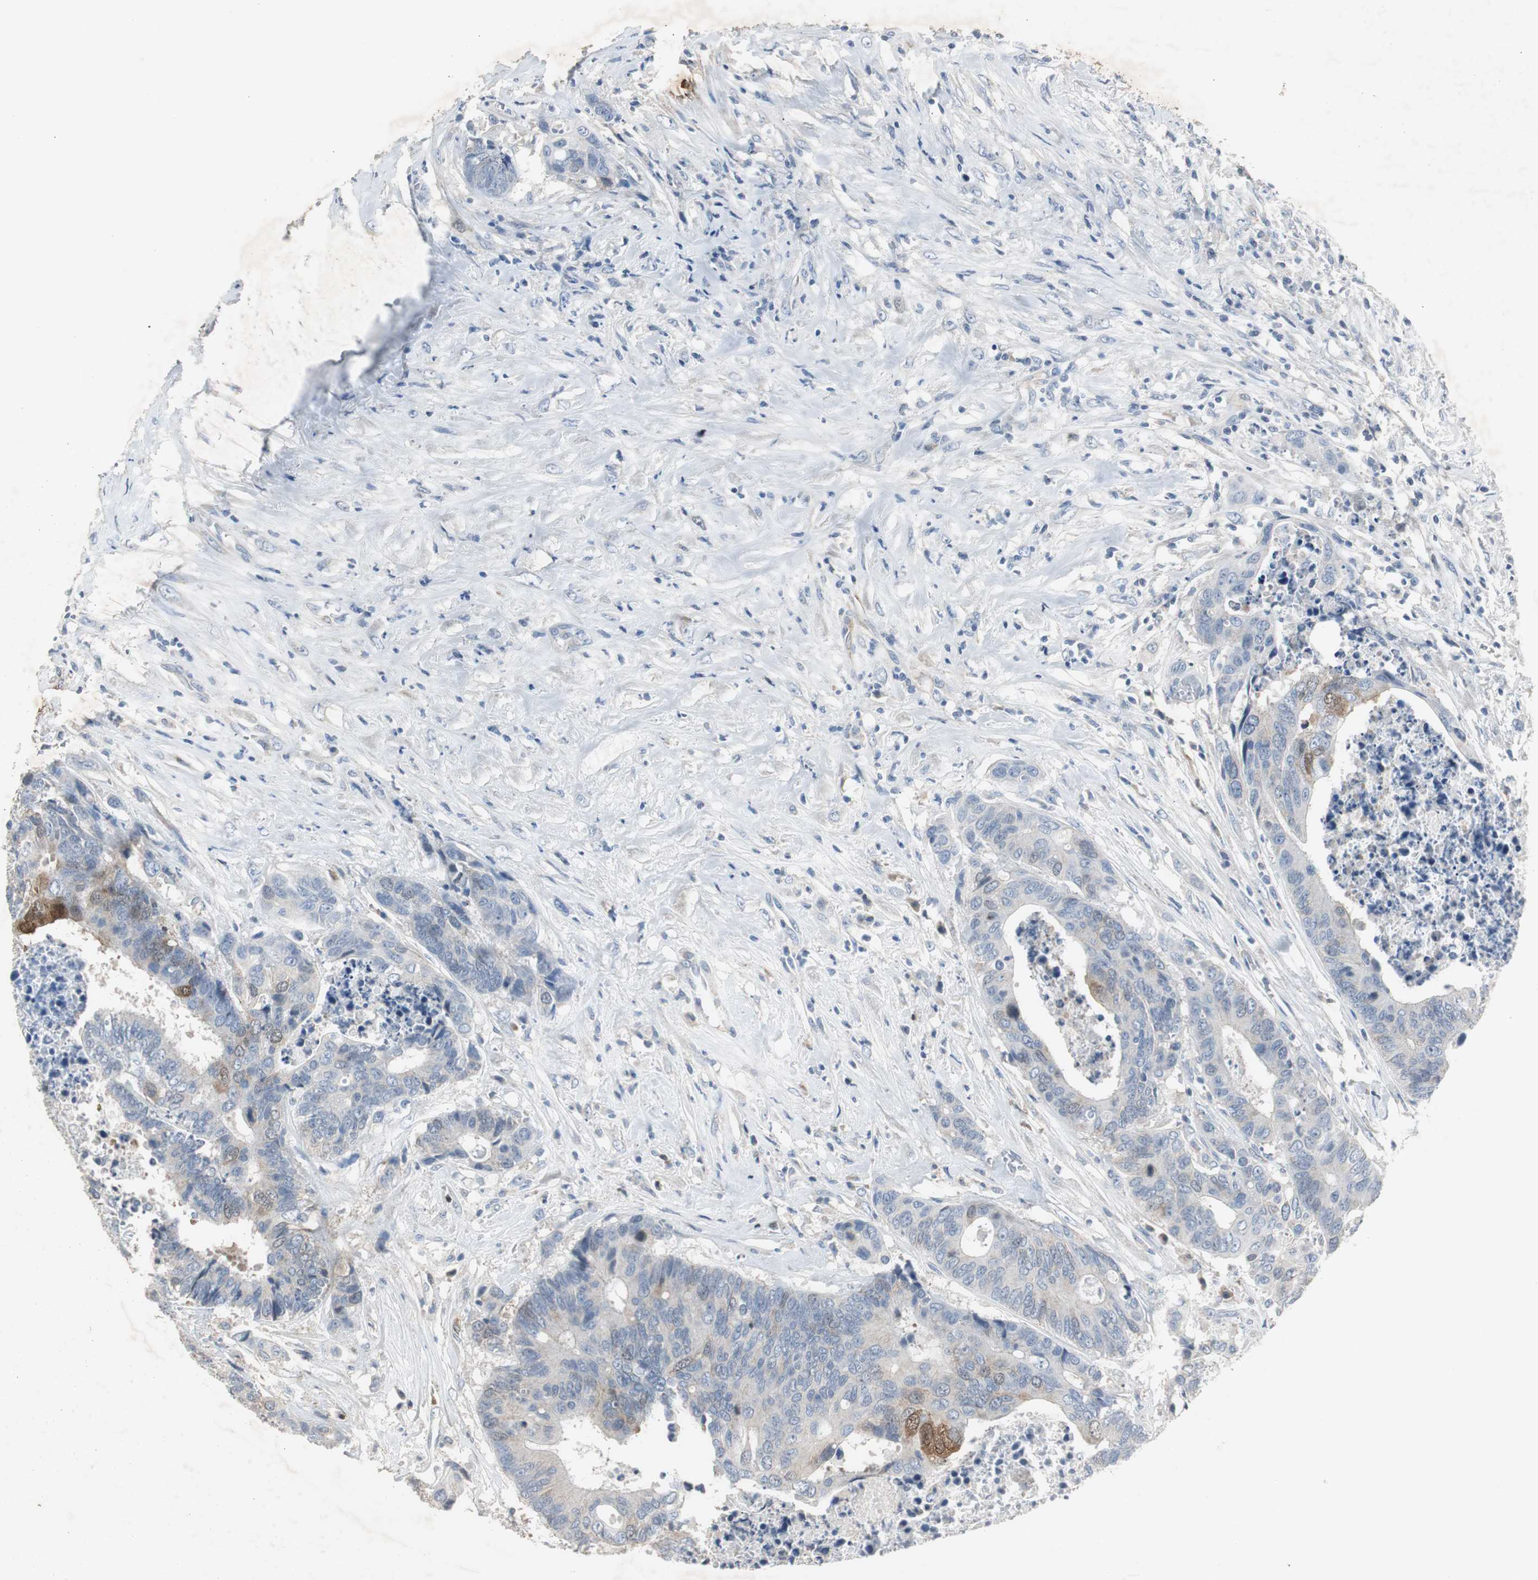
{"staining": {"intensity": "moderate", "quantity": "<25%", "location": "cytoplasmic/membranous"}, "tissue": "colorectal cancer", "cell_type": "Tumor cells", "image_type": "cancer", "snomed": [{"axis": "morphology", "description": "Adenocarcinoma, NOS"}, {"axis": "topography", "description": "Rectum"}], "caption": "A brown stain labels moderate cytoplasmic/membranous expression of a protein in human colorectal cancer (adenocarcinoma) tumor cells.", "gene": "TK1", "patient": {"sex": "male", "age": 55}}